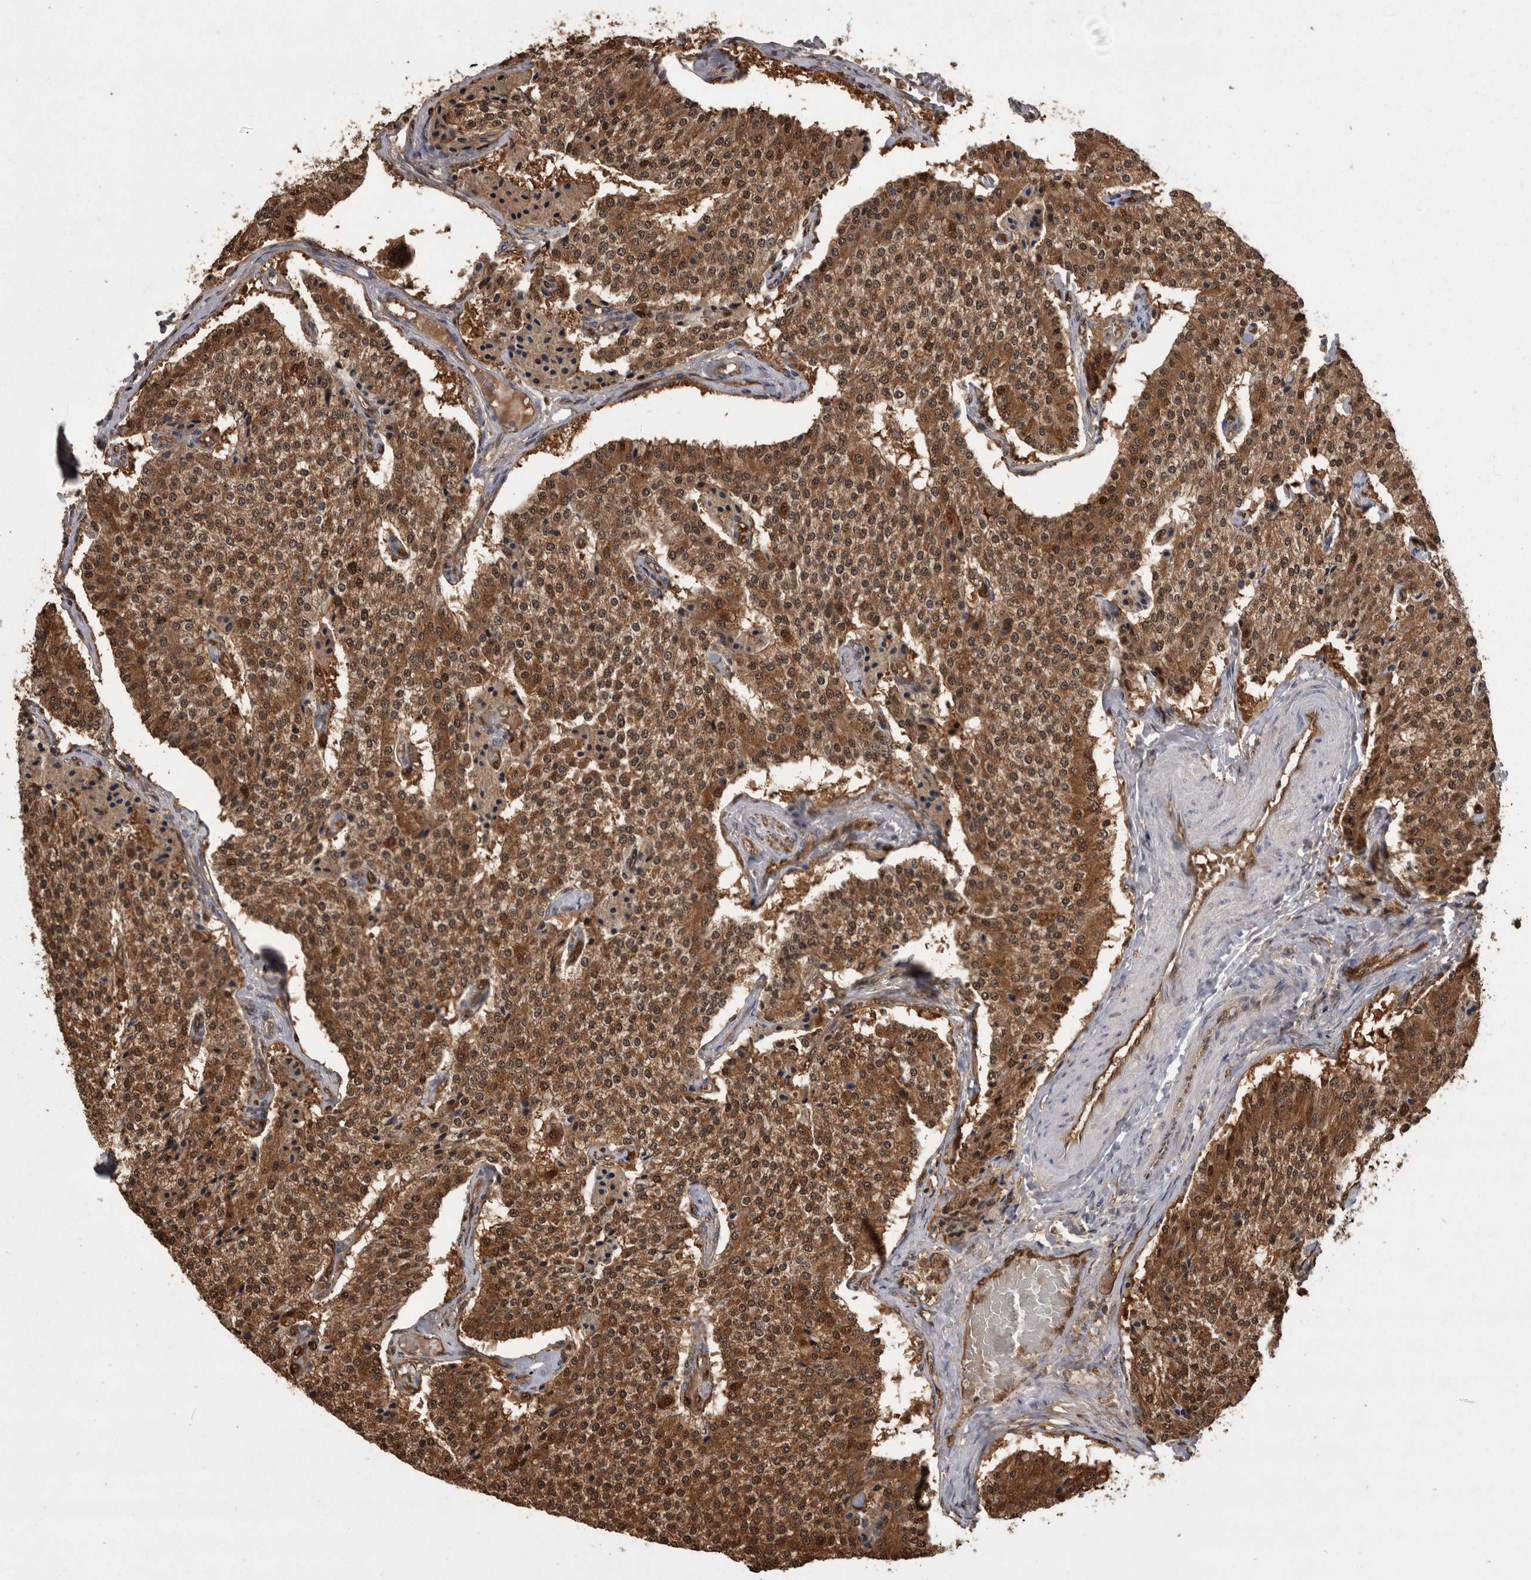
{"staining": {"intensity": "strong", "quantity": ">75%", "location": "cytoplasmic/membranous,nuclear"}, "tissue": "carcinoid", "cell_type": "Tumor cells", "image_type": "cancer", "snomed": [{"axis": "morphology", "description": "Carcinoid, malignant, NOS"}, {"axis": "topography", "description": "Colon"}], "caption": "A photomicrograph of carcinoid stained for a protein shows strong cytoplasmic/membranous and nuclear brown staining in tumor cells.", "gene": "LXN", "patient": {"sex": "female", "age": 52}}